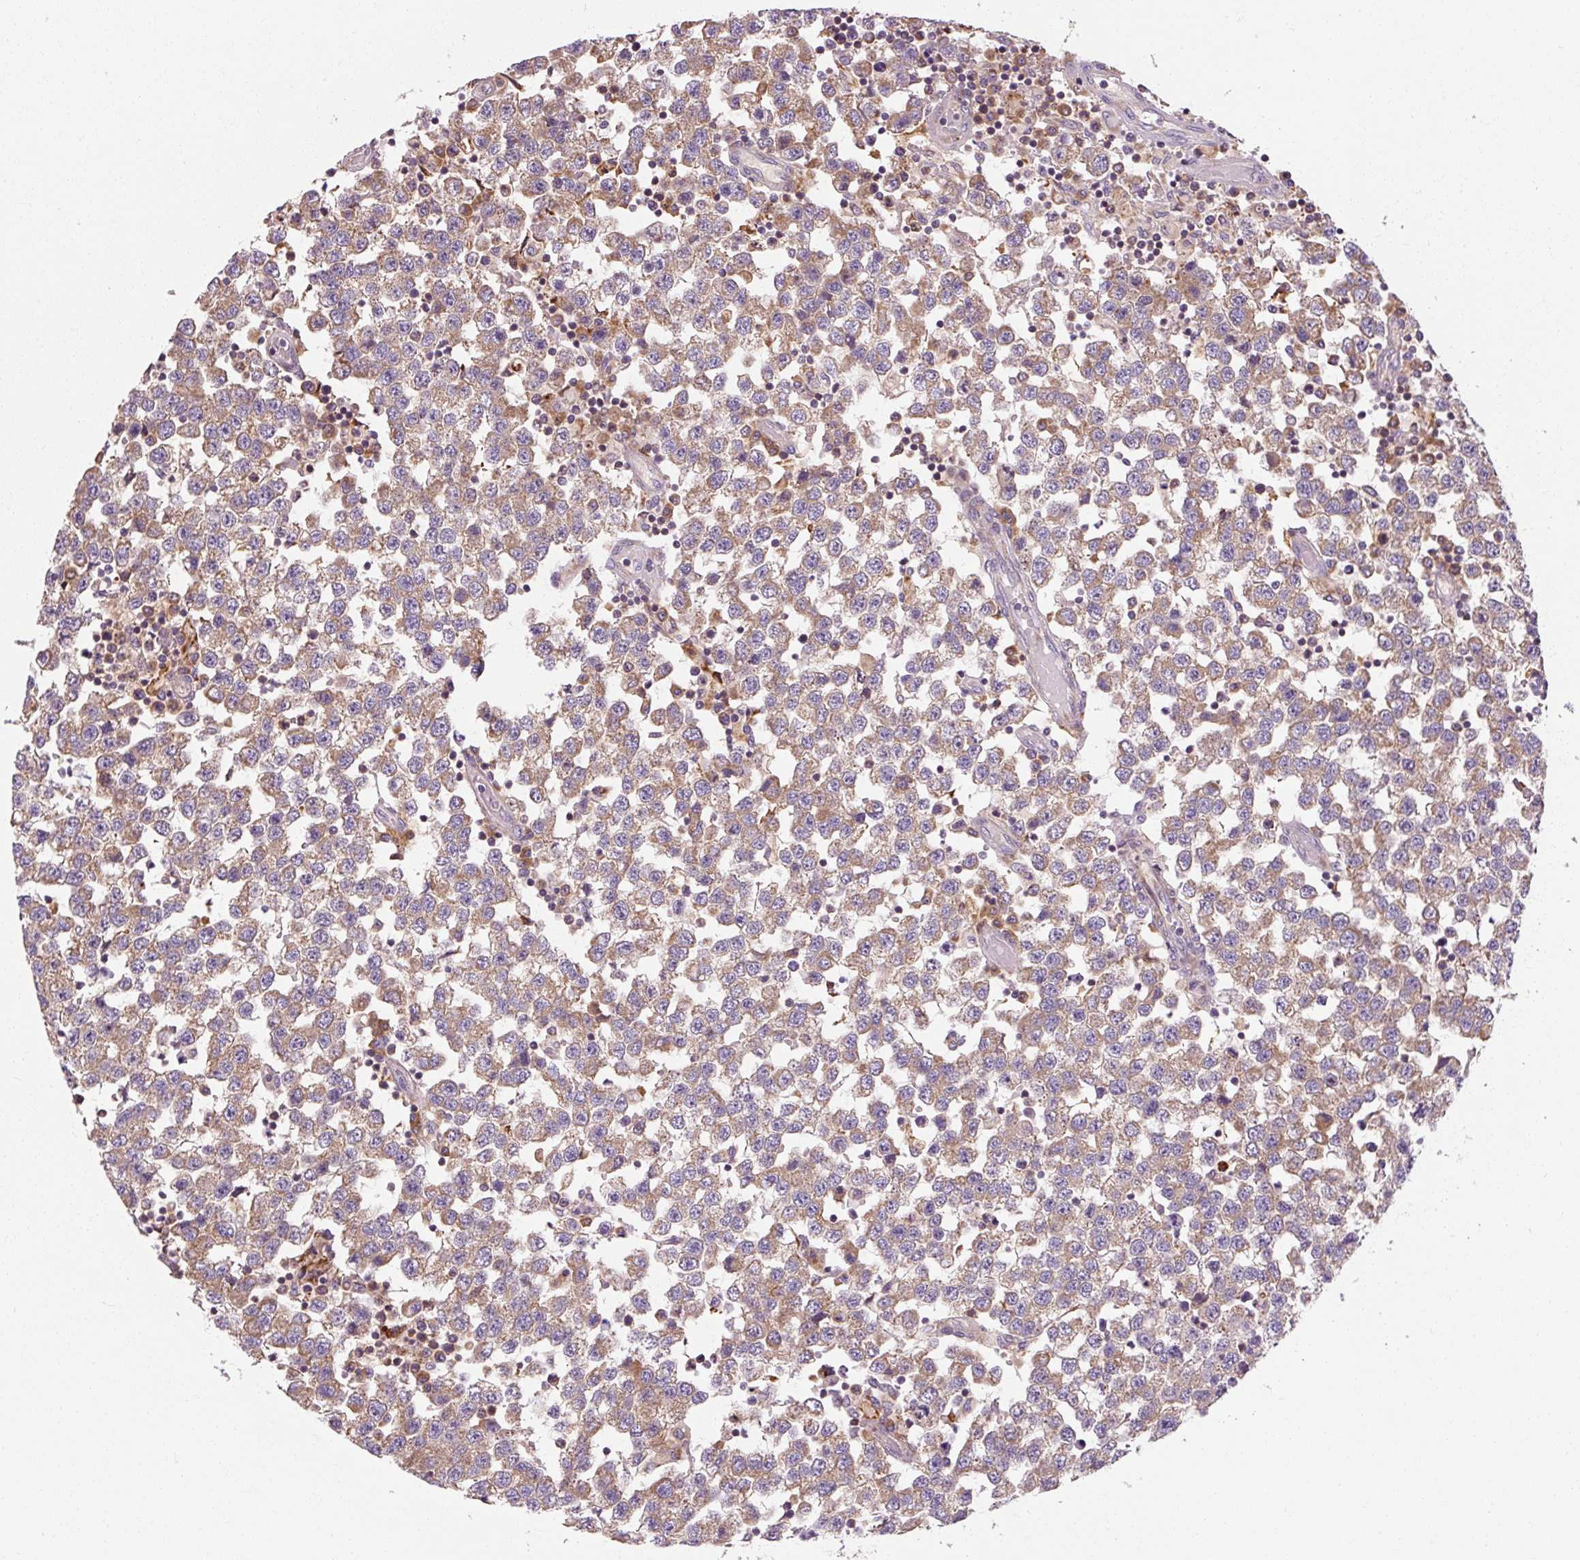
{"staining": {"intensity": "moderate", "quantity": ">75%", "location": "cytoplasmic/membranous"}, "tissue": "testis cancer", "cell_type": "Tumor cells", "image_type": "cancer", "snomed": [{"axis": "morphology", "description": "Seminoma, NOS"}, {"axis": "topography", "description": "Testis"}], "caption": "Testis cancer stained with a protein marker shows moderate staining in tumor cells.", "gene": "PRSS48", "patient": {"sex": "male", "age": 34}}